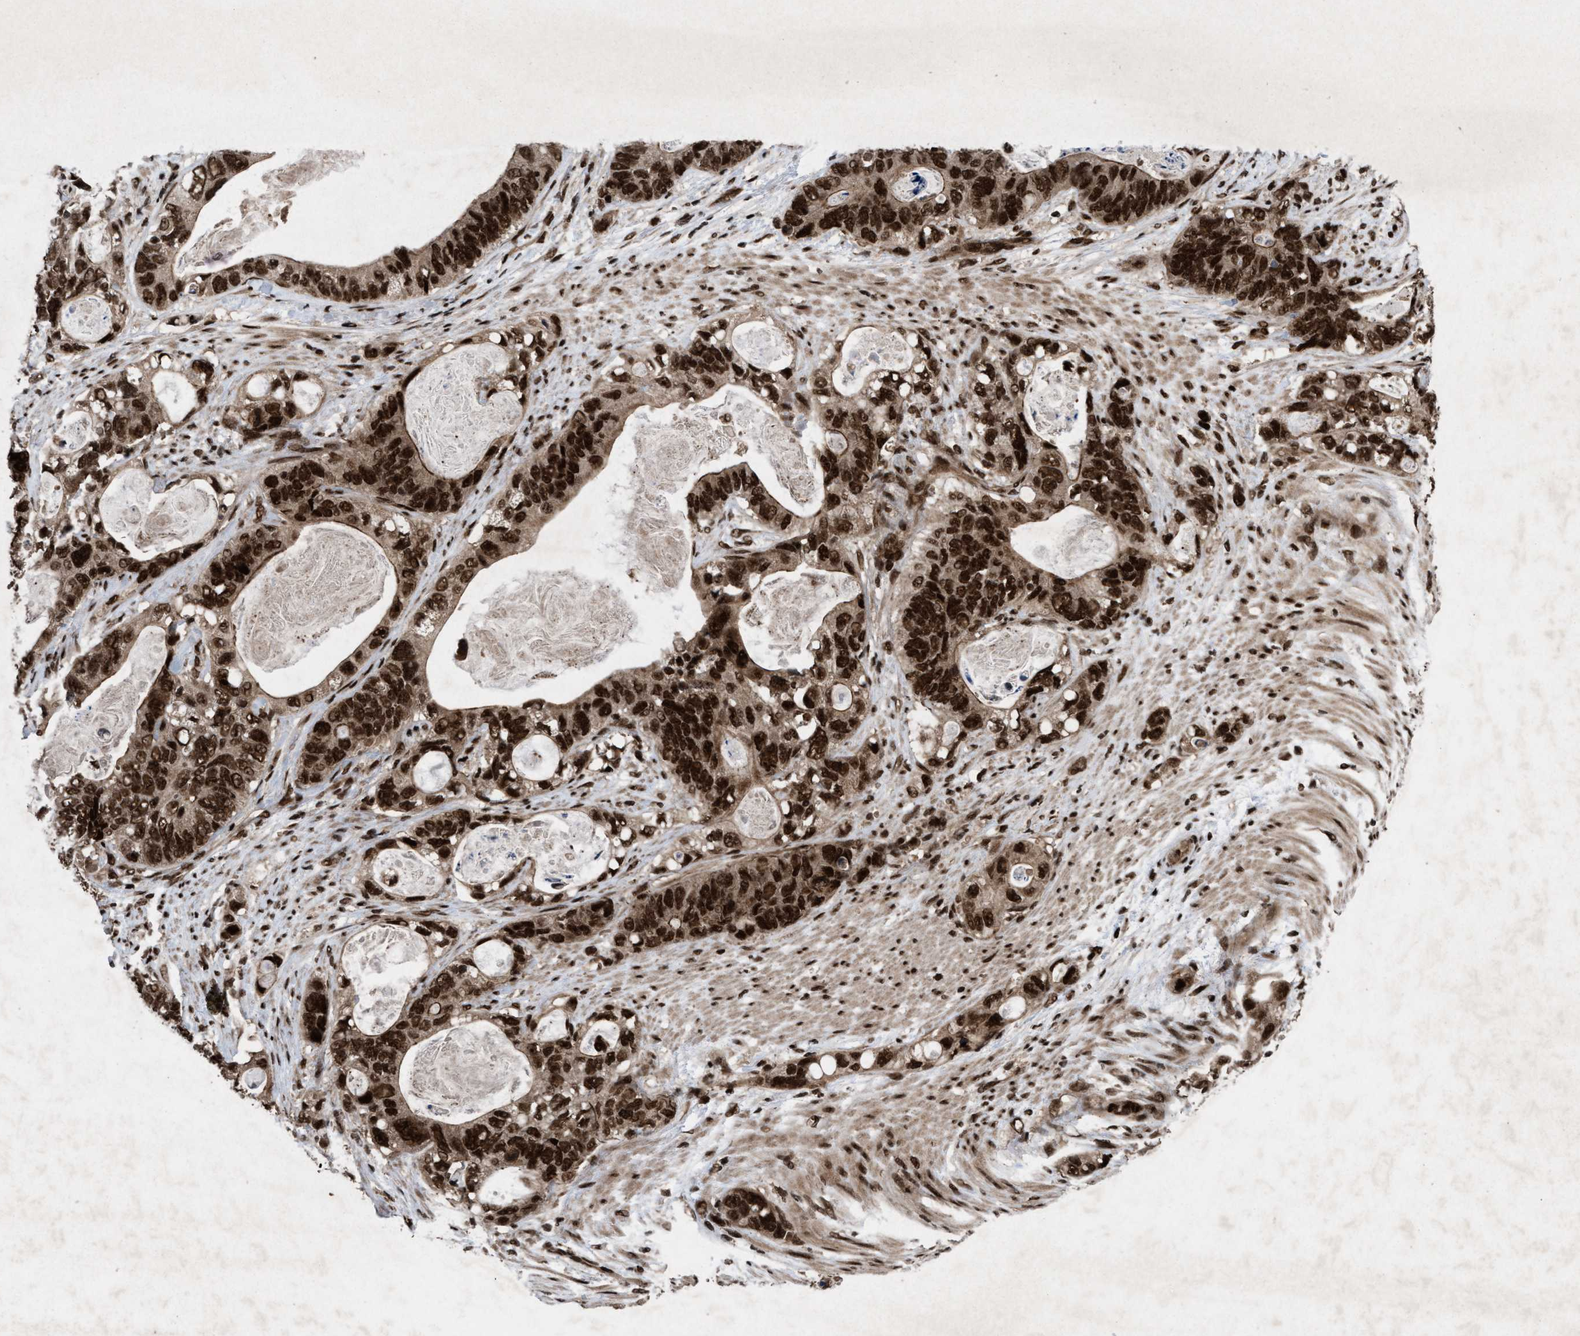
{"staining": {"intensity": "strong", "quantity": ">75%", "location": "cytoplasmic/membranous,nuclear"}, "tissue": "stomach cancer", "cell_type": "Tumor cells", "image_type": "cancer", "snomed": [{"axis": "morphology", "description": "Normal tissue, NOS"}, {"axis": "morphology", "description": "Adenocarcinoma, NOS"}, {"axis": "topography", "description": "Stomach"}], "caption": "Stomach adenocarcinoma tissue demonstrates strong cytoplasmic/membranous and nuclear positivity in approximately >75% of tumor cells The staining was performed using DAB (3,3'-diaminobenzidine), with brown indicating positive protein expression. Nuclei are stained blue with hematoxylin.", "gene": "WIZ", "patient": {"sex": "female", "age": 89}}